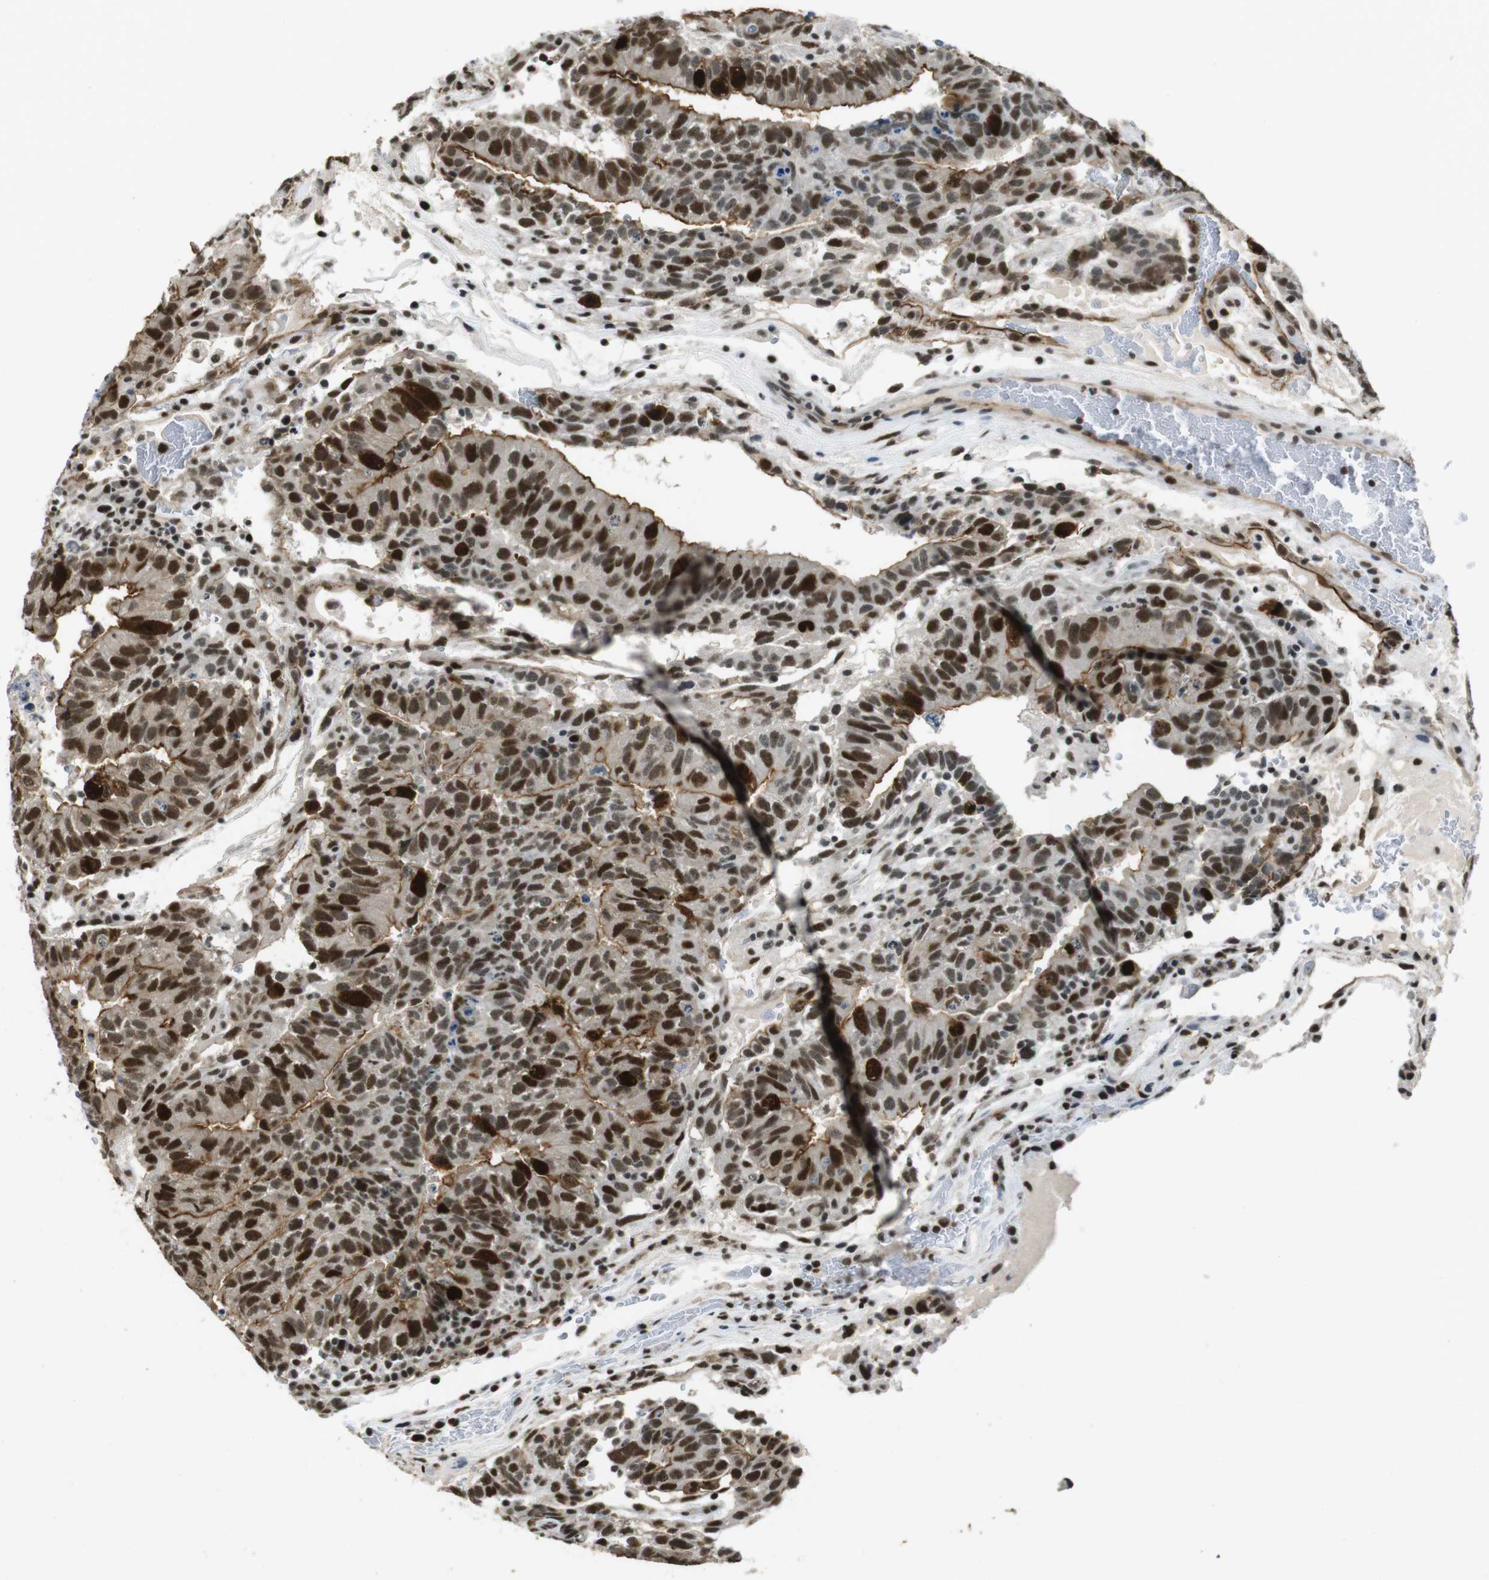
{"staining": {"intensity": "strong", "quantity": ">75%", "location": "cytoplasmic/membranous,nuclear"}, "tissue": "testis cancer", "cell_type": "Tumor cells", "image_type": "cancer", "snomed": [{"axis": "morphology", "description": "Seminoma, NOS"}, {"axis": "morphology", "description": "Carcinoma, Embryonal, NOS"}, {"axis": "topography", "description": "Testis"}], "caption": "The immunohistochemical stain highlights strong cytoplasmic/membranous and nuclear staining in tumor cells of testis cancer (embryonal carcinoma) tissue. (DAB (3,3'-diaminobenzidine) IHC with brightfield microscopy, high magnification).", "gene": "CSNK2B", "patient": {"sex": "male", "age": 52}}